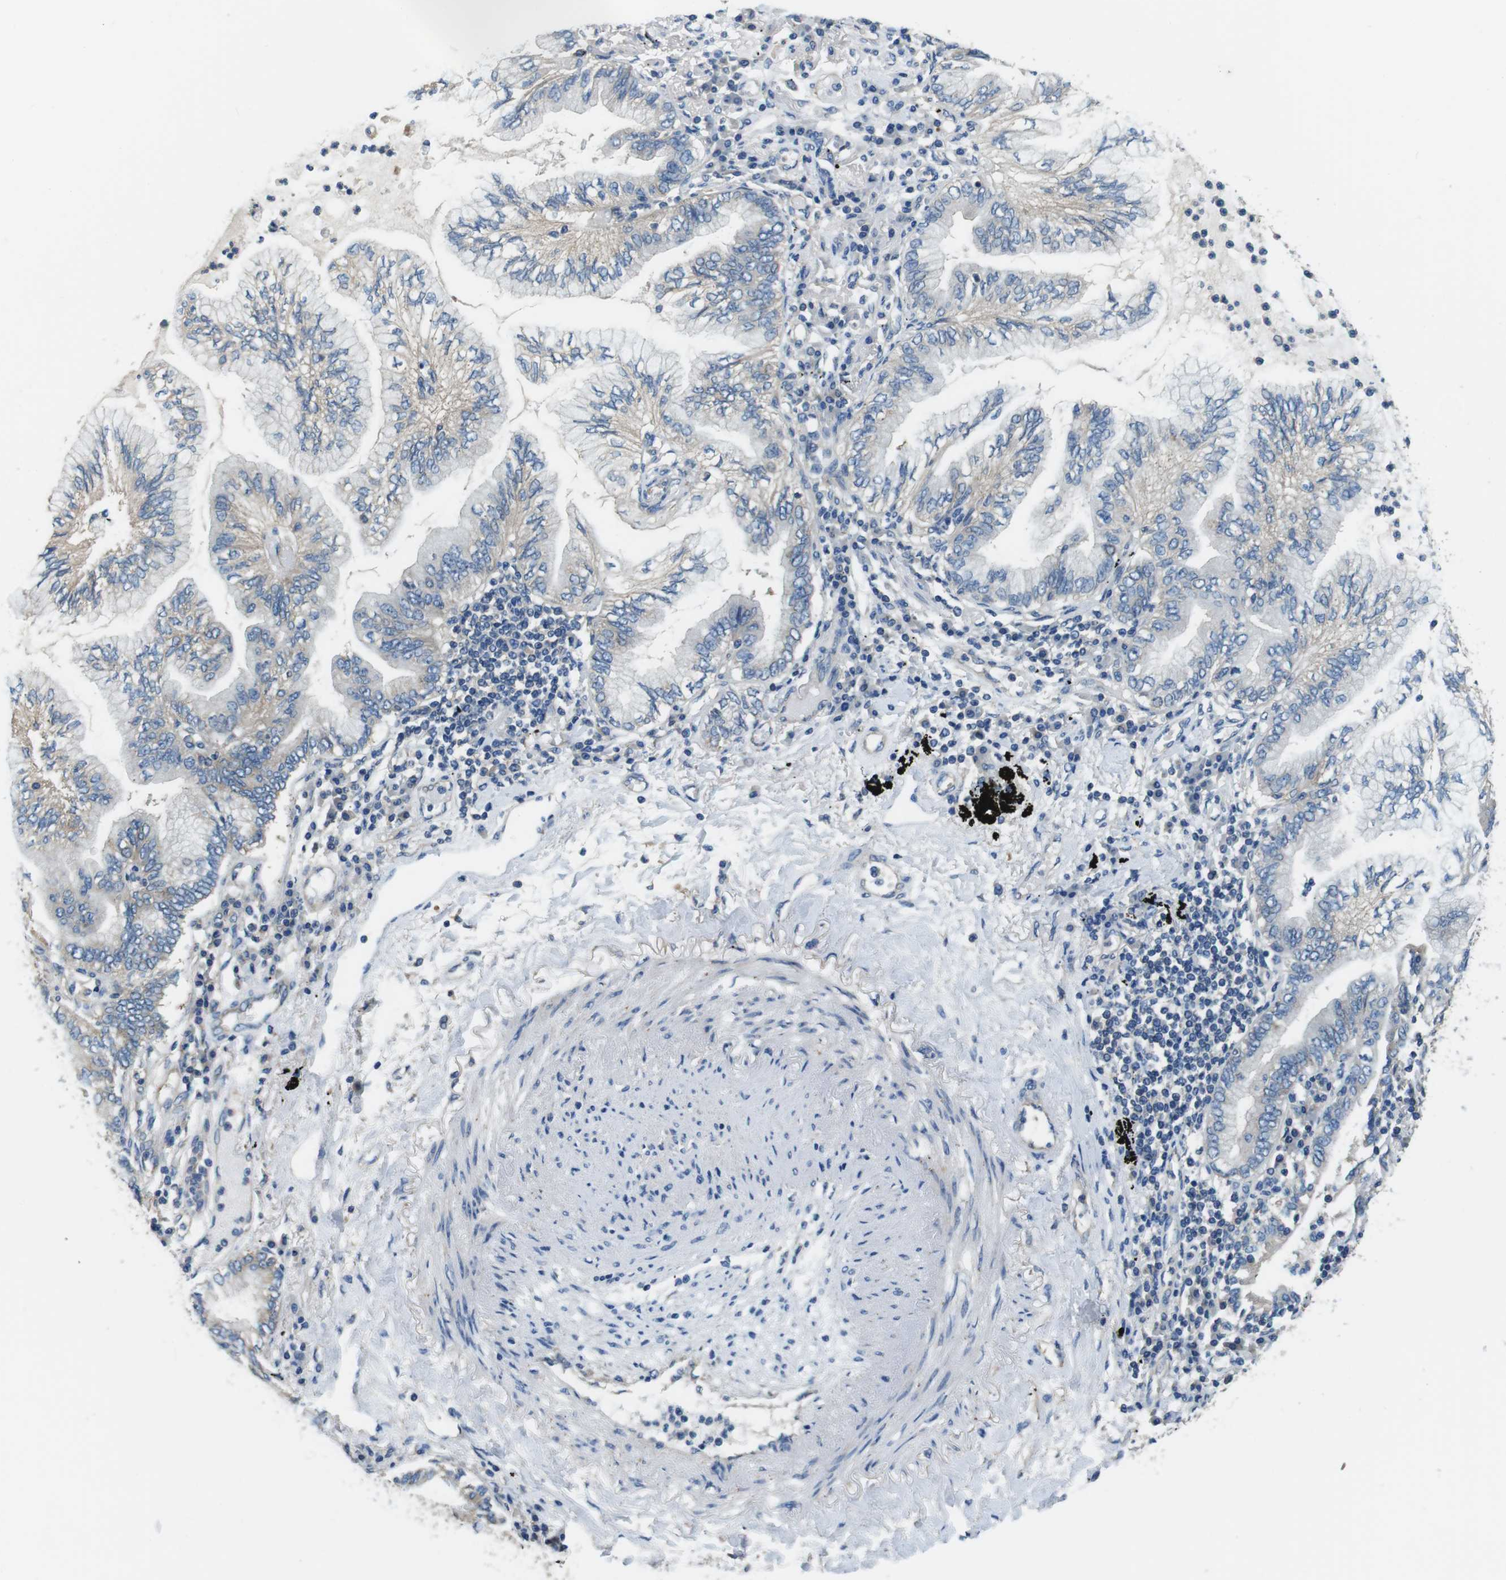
{"staining": {"intensity": "weak", "quantity": "<25%", "location": "cytoplasmic/membranous"}, "tissue": "lung cancer", "cell_type": "Tumor cells", "image_type": "cancer", "snomed": [{"axis": "morphology", "description": "Normal tissue, NOS"}, {"axis": "morphology", "description": "Adenocarcinoma, NOS"}, {"axis": "topography", "description": "Bronchus"}, {"axis": "topography", "description": "Lung"}], "caption": "A high-resolution photomicrograph shows immunohistochemistry staining of lung cancer (adenocarcinoma), which exhibits no significant expression in tumor cells.", "gene": "DENND4C", "patient": {"sex": "female", "age": 70}}